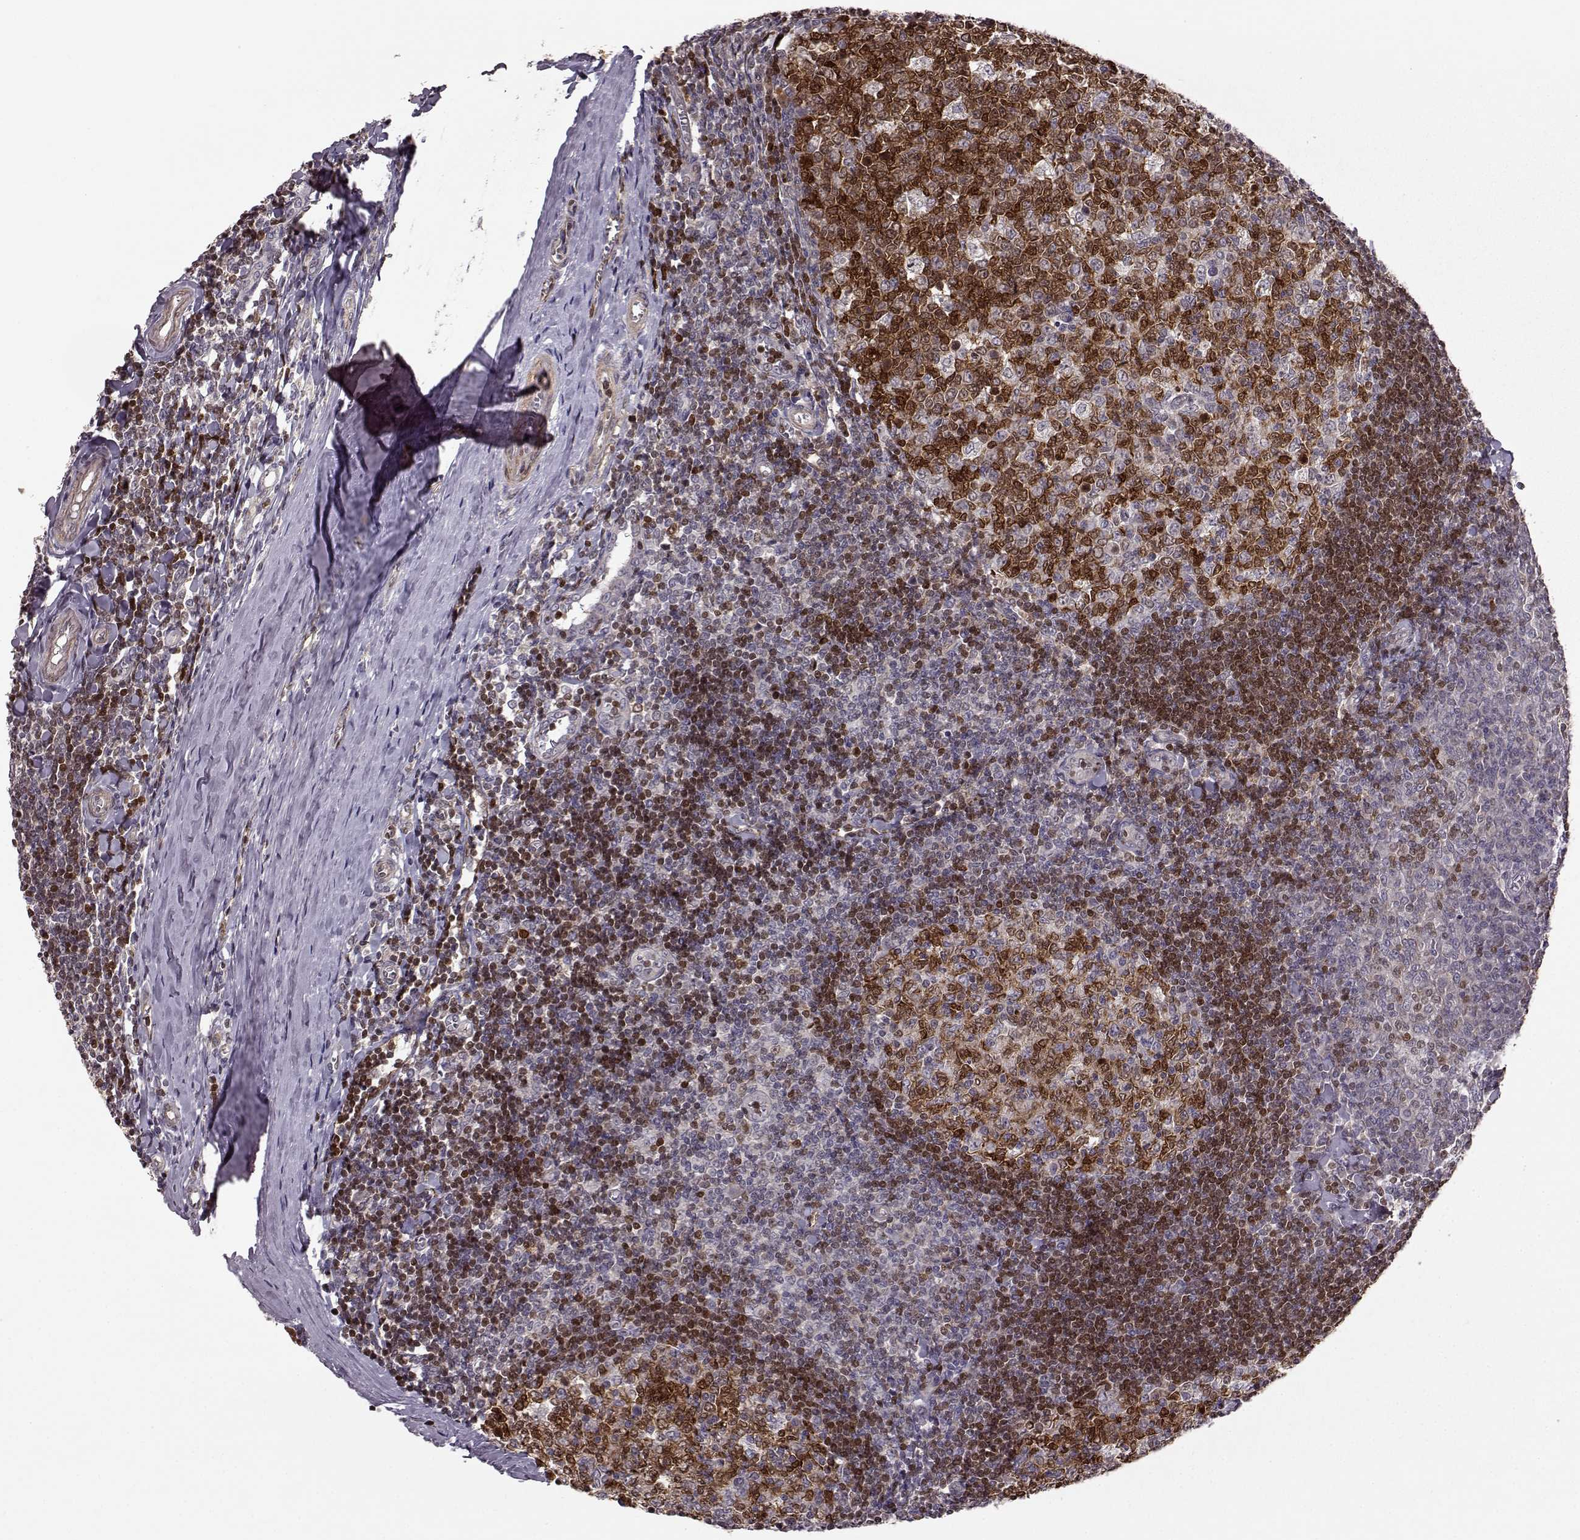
{"staining": {"intensity": "strong", "quantity": "25%-75%", "location": "nuclear"}, "tissue": "tonsil", "cell_type": "Germinal center cells", "image_type": "normal", "snomed": [{"axis": "morphology", "description": "Normal tissue, NOS"}, {"axis": "topography", "description": "Tonsil"}], "caption": "DAB (3,3'-diaminobenzidine) immunohistochemical staining of unremarkable tonsil shows strong nuclear protein expression in approximately 25%-75% of germinal center cells.", "gene": "BACH2", "patient": {"sex": "female", "age": 12}}